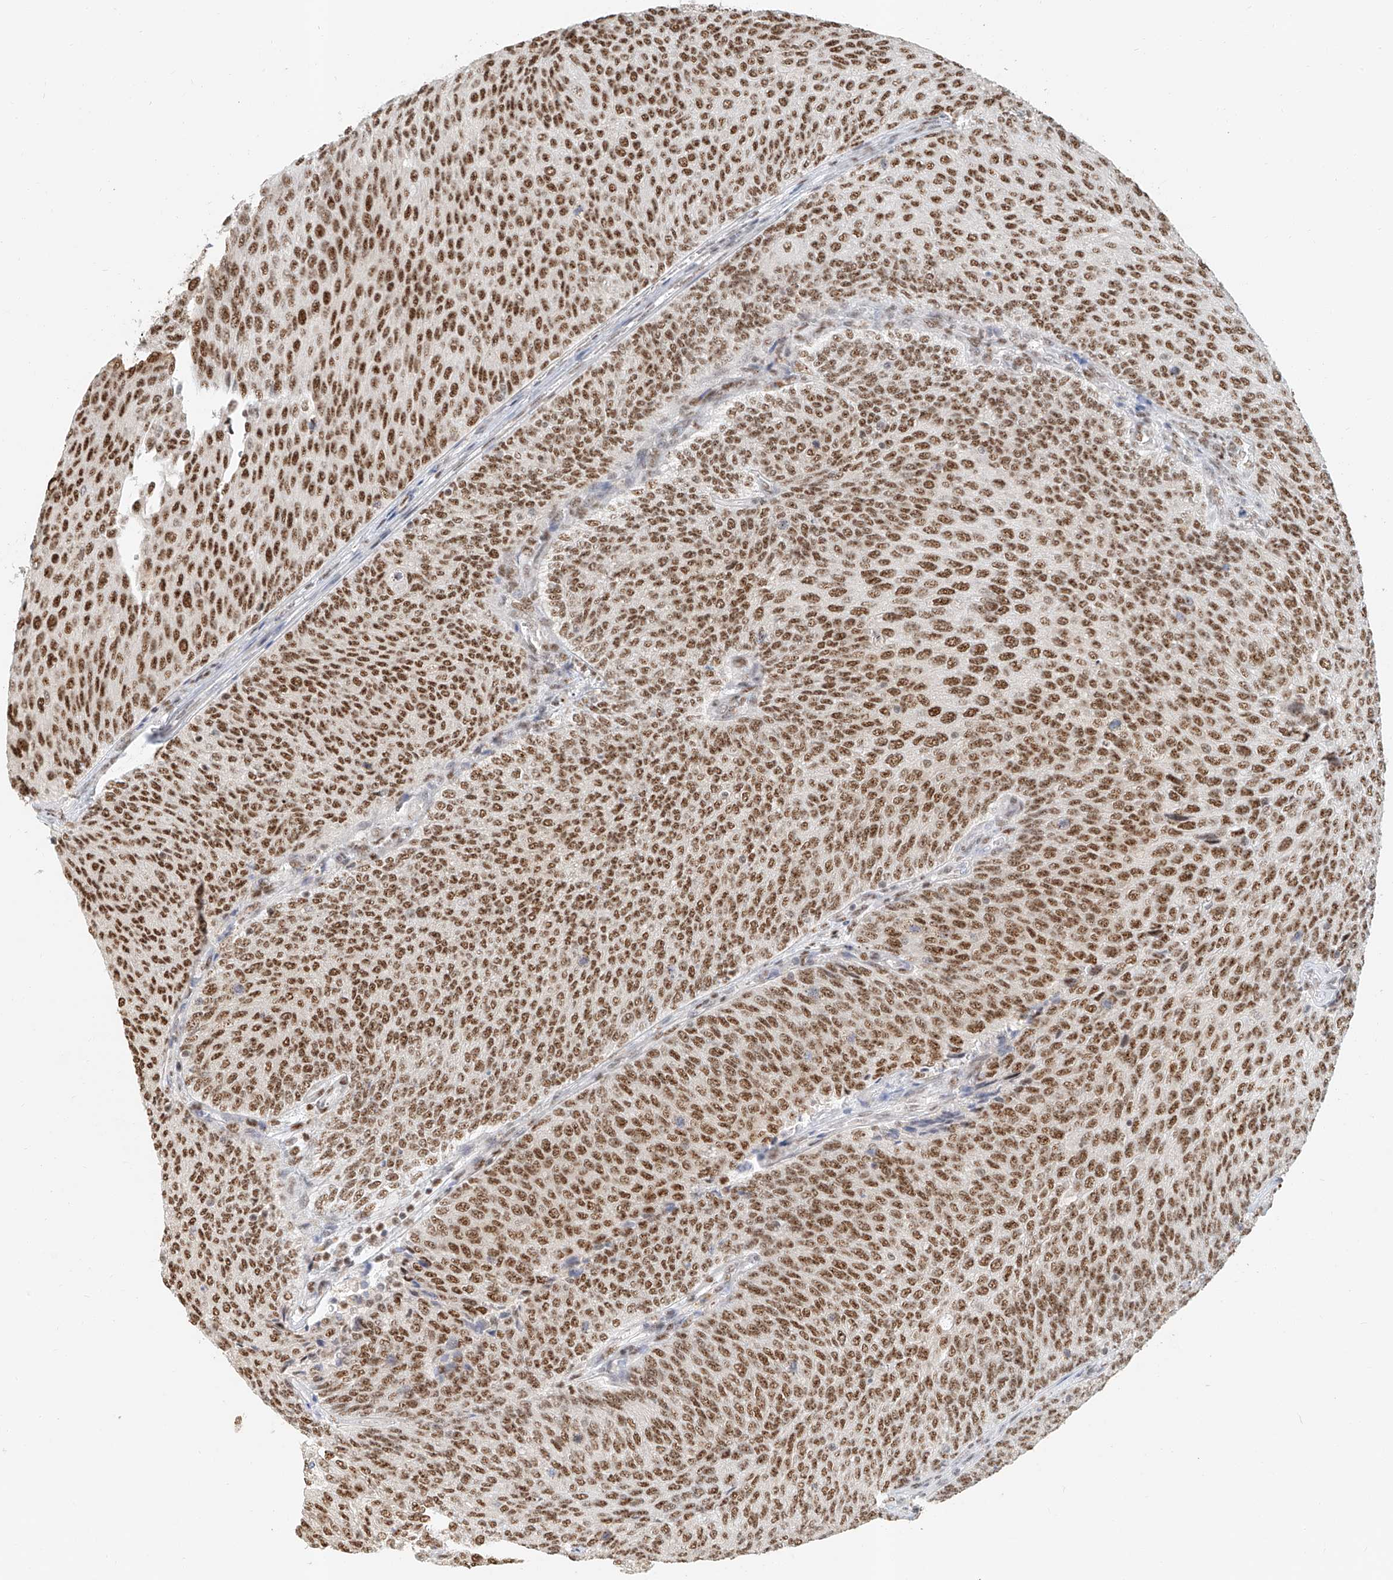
{"staining": {"intensity": "strong", "quantity": ">75%", "location": "nuclear"}, "tissue": "urothelial cancer", "cell_type": "Tumor cells", "image_type": "cancer", "snomed": [{"axis": "morphology", "description": "Urothelial carcinoma, Low grade"}, {"axis": "topography", "description": "Urinary bladder"}], "caption": "Low-grade urothelial carcinoma tissue displays strong nuclear expression in about >75% of tumor cells", "gene": "CXorf58", "patient": {"sex": "female", "age": 79}}